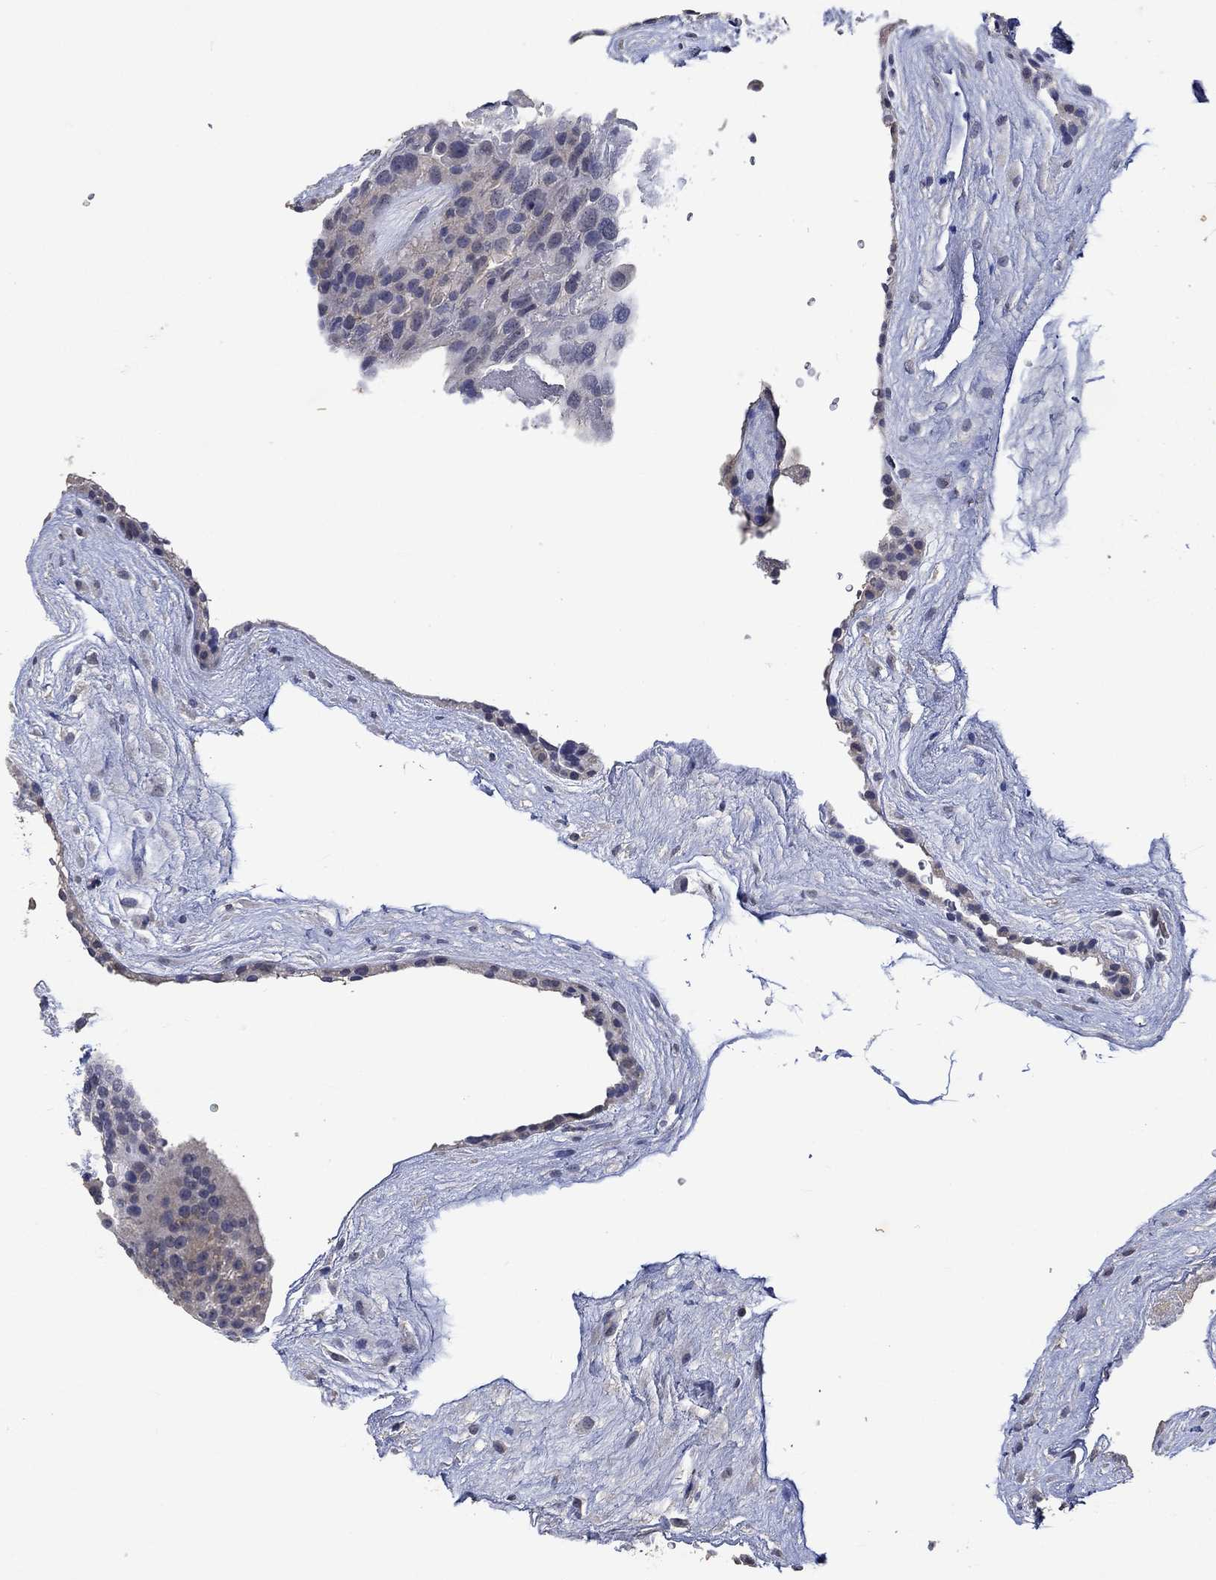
{"staining": {"intensity": "negative", "quantity": "none", "location": "none"}, "tissue": "placenta", "cell_type": "Decidual cells", "image_type": "normal", "snomed": [{"axis": "morphology", "description": "Normal tissue, NOS"}, {"axis": "topography", "description": "Placenta"}], "caption": "Decidual cells show no significant protein staining in unremarkable placenta. The staining was performed using DAB (3,3'-diaminobenzidine) to visualize the protein expression in brown, while the nuclei were stained in blue with hematoxylin (Magnification: 20x).", "gene": "PTPN20", "patient": {"sex": "female", "age": 19}}